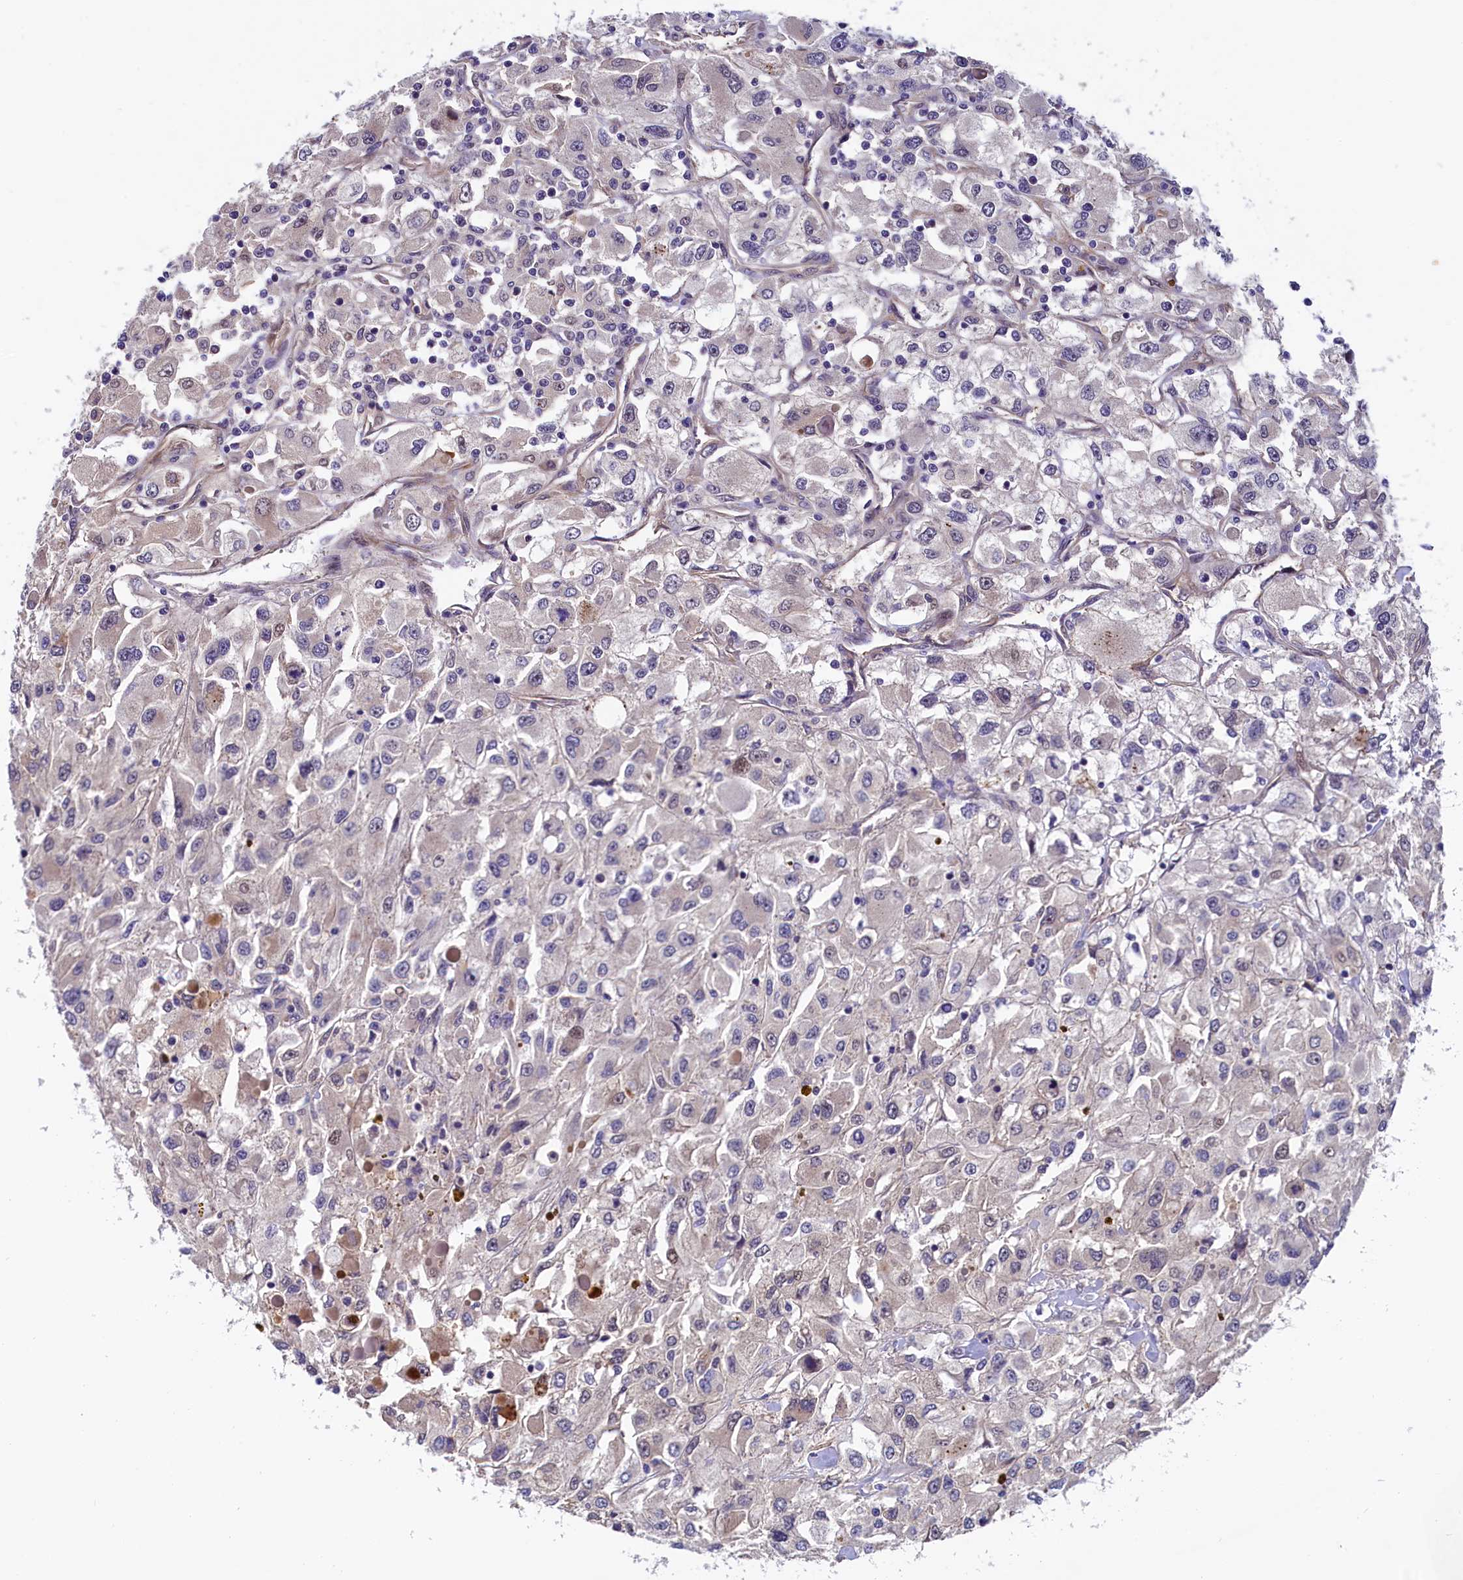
{"staining": {"intensity": "negative", "quantity": "none", "location": "none"}, "tissue": "renal cancer", "cell_type": "Tumor cells", "image_type": "cancer", "snomed": [{"axis": "morphology", "description": "Adenocarcinoma, NOS"}, {"axis": "topography", "description": "Kidney"}], "caption": "Human renal adenocarcinoma stained for a protein using IHC demonstrates no positivity in tumor cells.", "gene": "ARL14EP", "patient": {"sex": "female", "age": 52}}